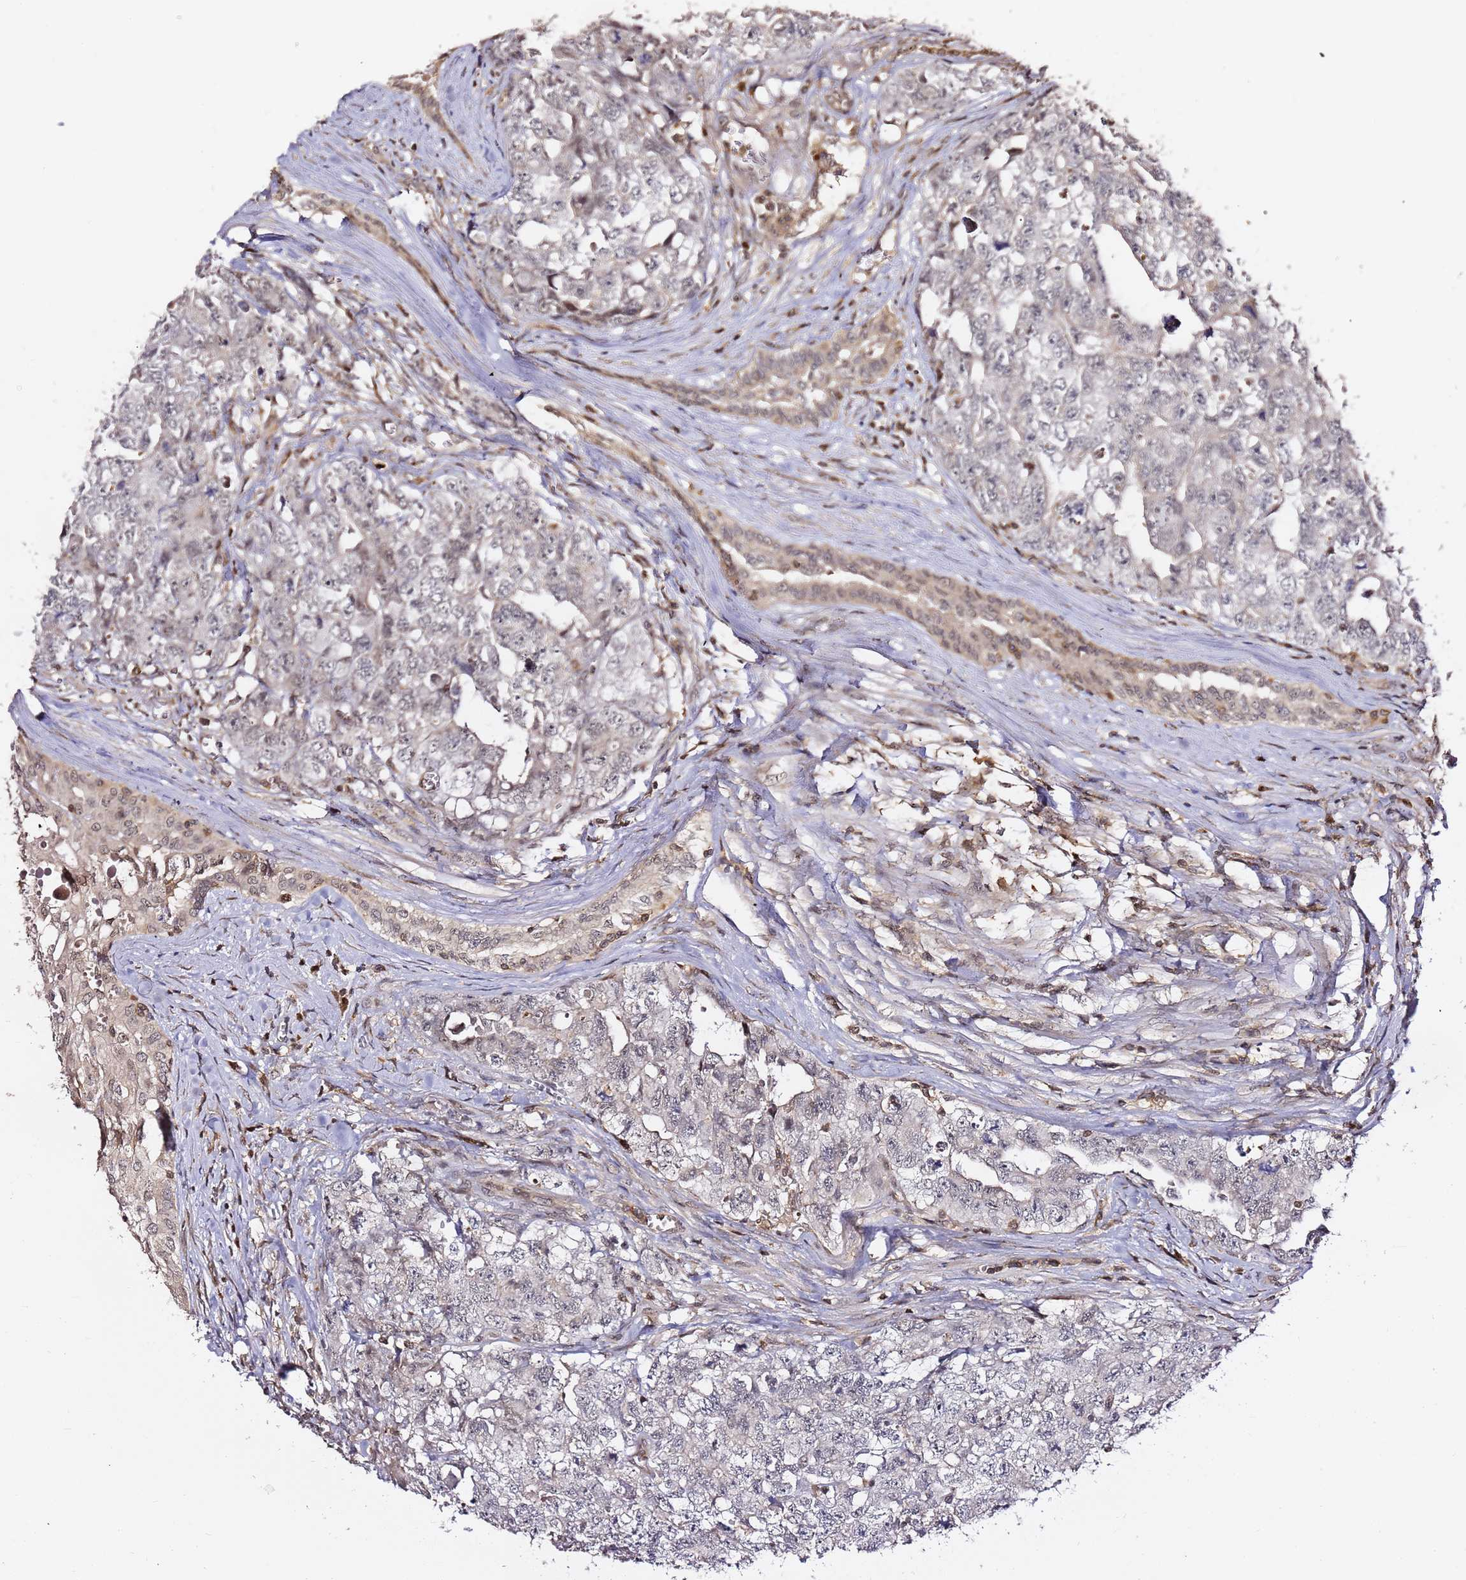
{"staining": {"intensity": "negative", "quantity": "none", "location": "none"}, "tissue": "testis cancer", "cell_type": "Tumor cells", "image_type": "cancer", "snomed": [{"axis": "morphology", "description": "Carcinoma, Embryonal, NOS"}, {"axis": "topography", "description": "Testis"}], "caption": "Testis cancer was stained to show a protein in brown. There is no significant positivity in tumor cells. (DAB immunohistochemistry, high magnification).", "gene": "OR5V1", "patient": {"sex": "male", "age": 31}}